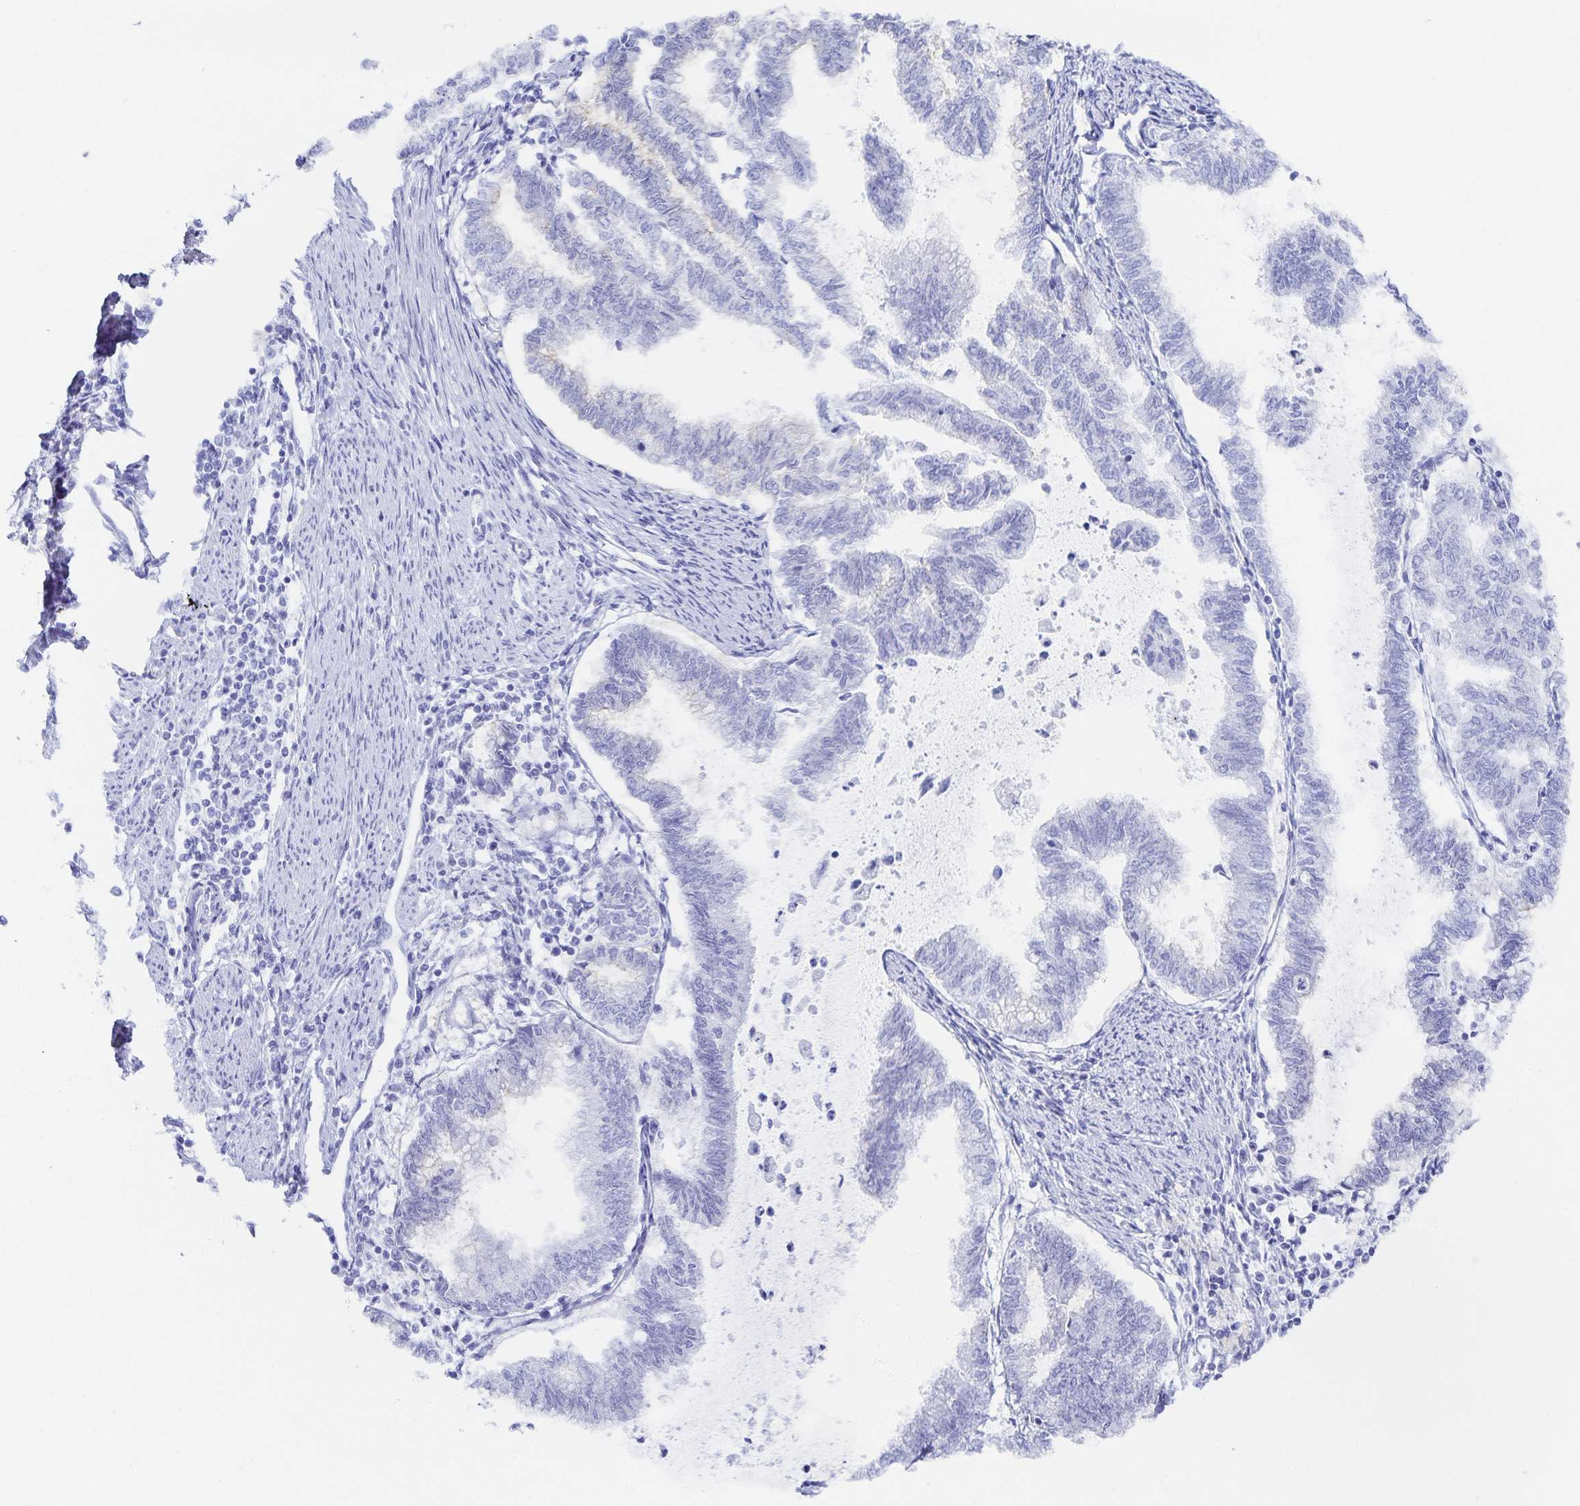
{"staining": {"intensity": "negative", "quantity": "none", "location": "none"}, "tissue": "endometrial cancer", "cell_type": "Tumor cells", "image_type": "cancer", "snomed": [{"axis": "morphology", "description": "Adenocarcinoma, NOS"}, {"axis": "topography", "description": "Endometrium"}], "caption": "High magnification brightfield microscopy of endometrial adenocarcinoma stained with DAB (3,3'-diaminobenzidine) (brown) and counterstained with hematoxylin (blue): tumor cells show no significant staining. The staining is performed using DAB (3,3'-diaminobenzidine) brown chromogen with nuclei counter-stained in using hematoxylin.", "gene": "SNTN", "patient": {"sex": "female", "age": 79}}